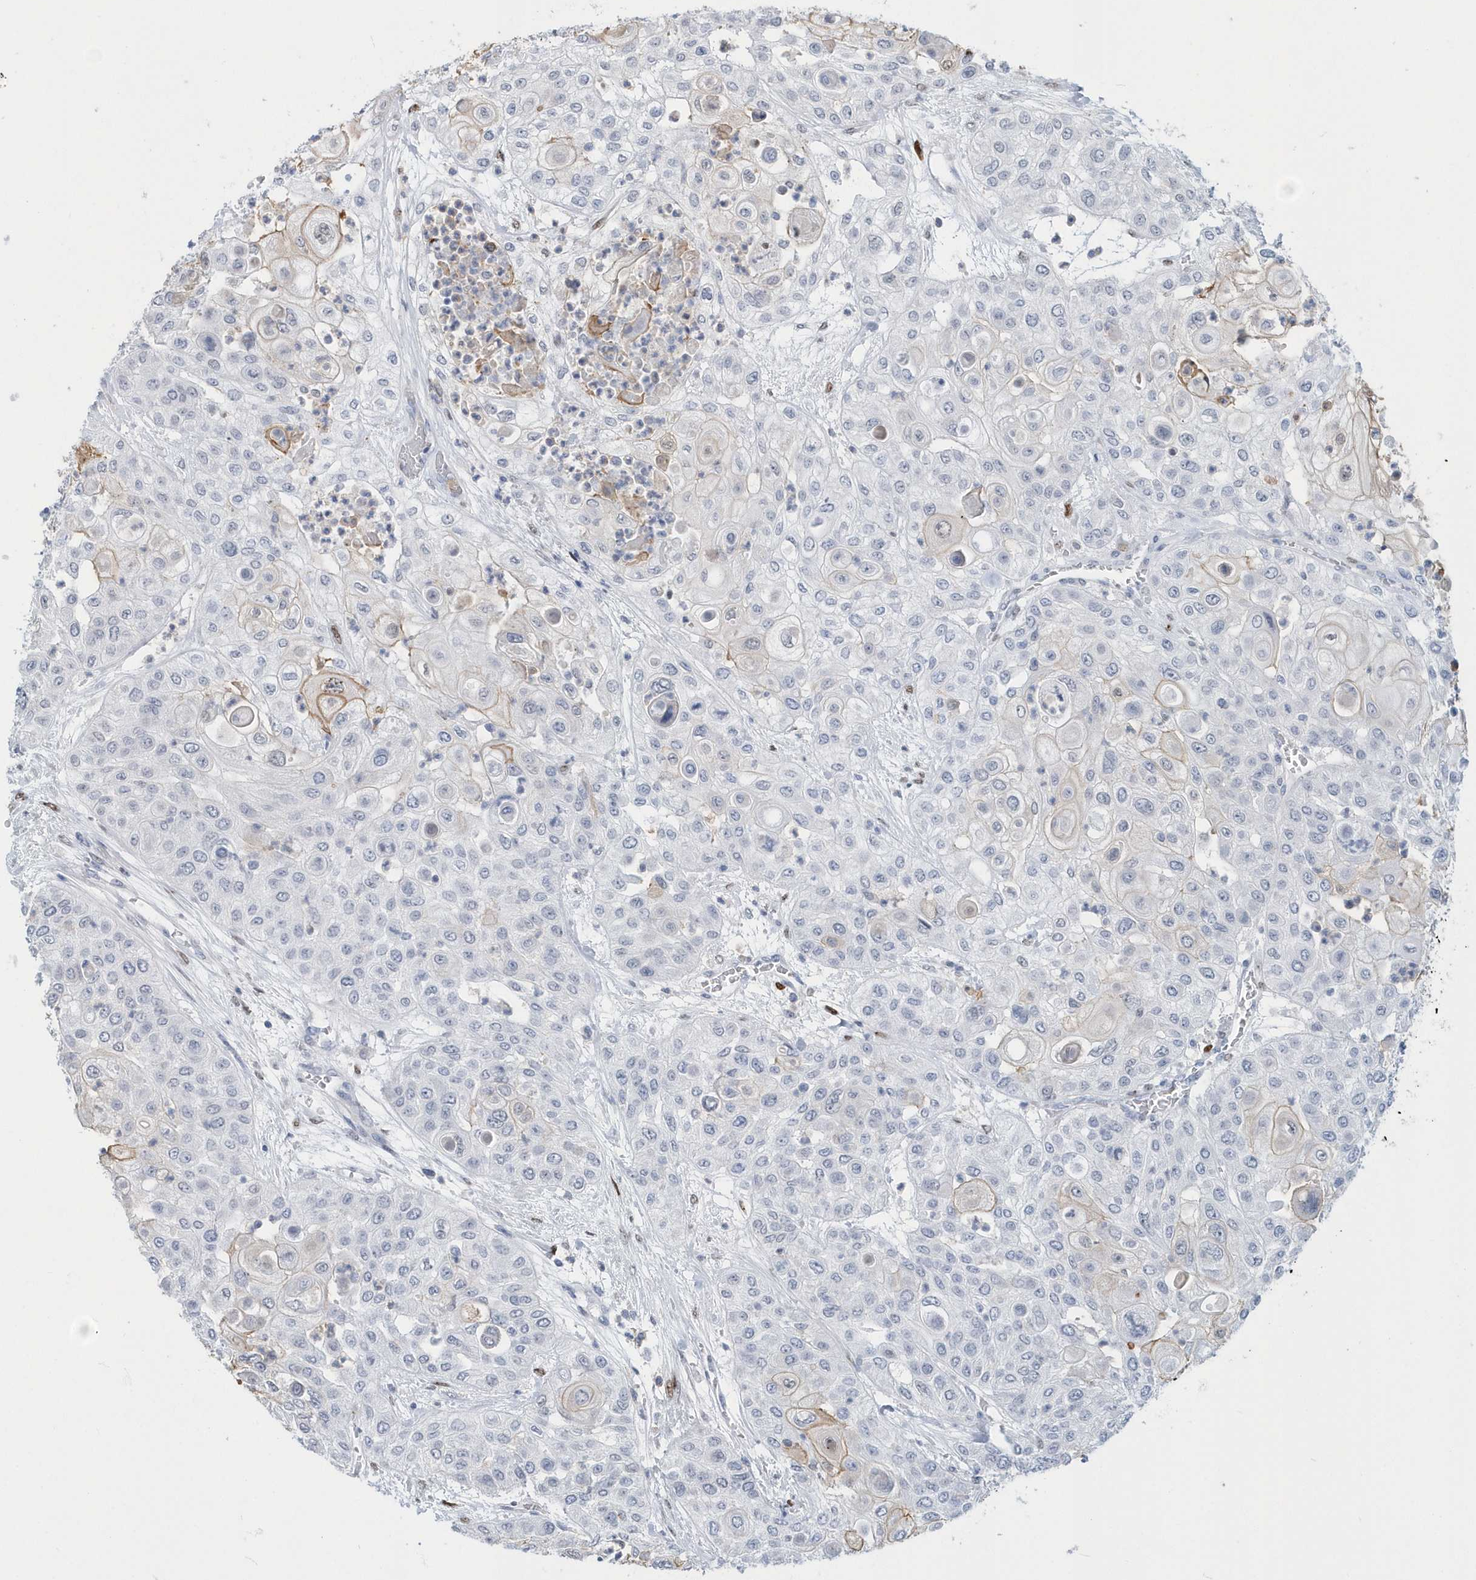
{"staining": {"intensity": "negative", "quantity": "none", "location": "none"}, "tissue": "urothelial cancer", "cell_type": "Tumor cells", "image_type": "cancer", "snomed": [{"axis": "morphology", "description": "Urothelial carcinoma, High grade"}, {"axis": "topography", "description": "Urinary bladder"}], "caption": "Immunohistochemical staining of high-grade urothelial carcinoma displays no significant staining in tumor cells.", "gene": "MACROH2A2", "patient": {"sex": "female", "age": 79}}